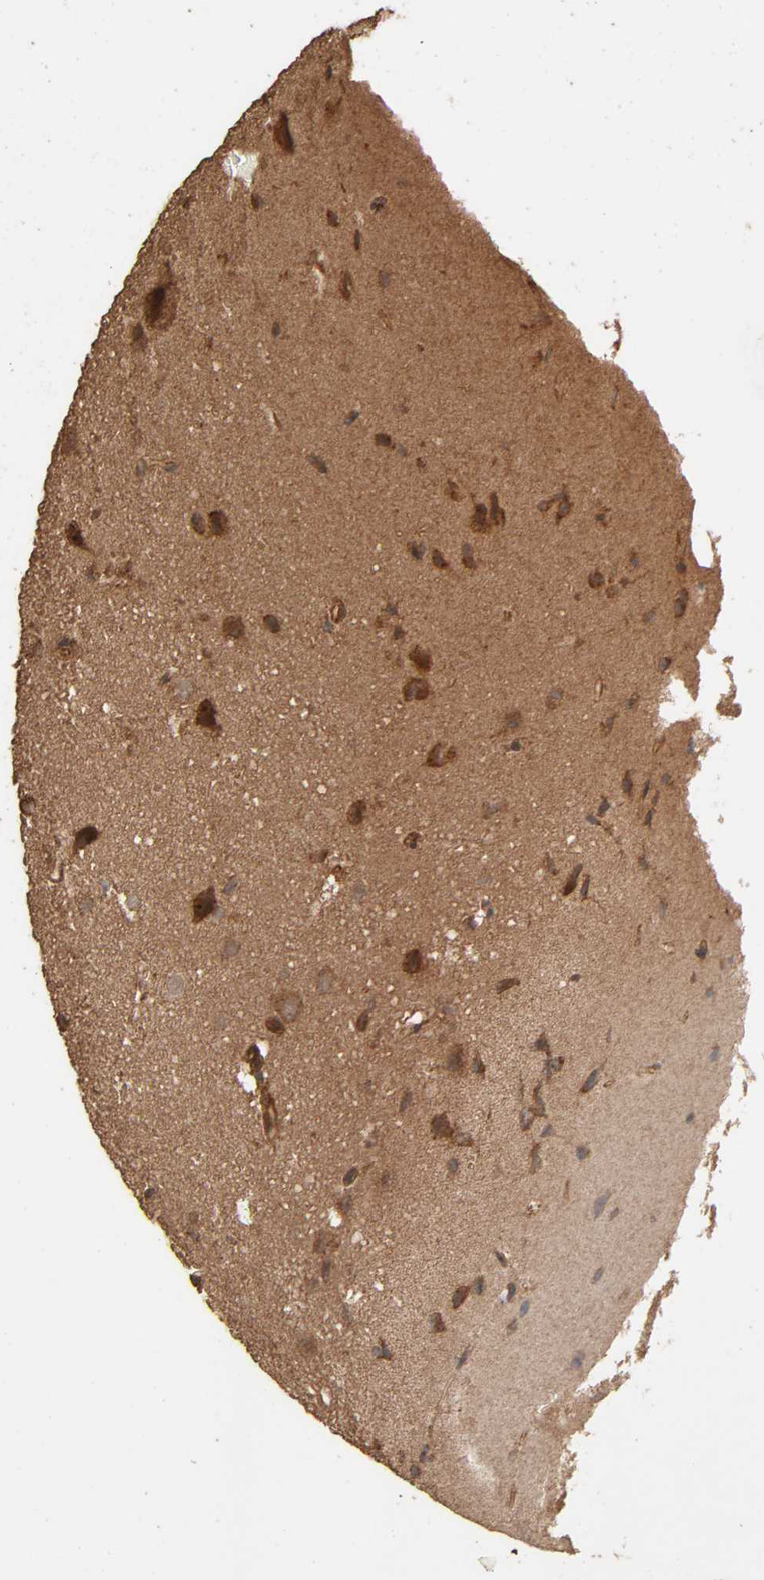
{"staining": {"intensity": "moderate", "quantity": "25%-75%", "location": "cytoplasmic/membranous"}, "tissue": "glioma", "cell_type": "Tumor cells", "image_type": "cancer", "snomed": [{"axis": "morphology", "description": "Glioma, malignant, Low grade"}, {"axis": "topography", "description": "Cerebral cortex"}], "caption": "DAB immunohistochemical staining of human low-grade glioma (malignant) demonstrates moderate cytoplasmic/membranous protein staining in approximately 25%-75% of tumor cells. The staining was performed using DAB, with brown indicating positive protein expression. Nuclei are stained blue with hematoxylin.", "gene": "RPS6KA6", "patient": {"sex": "female", "age": 47}}